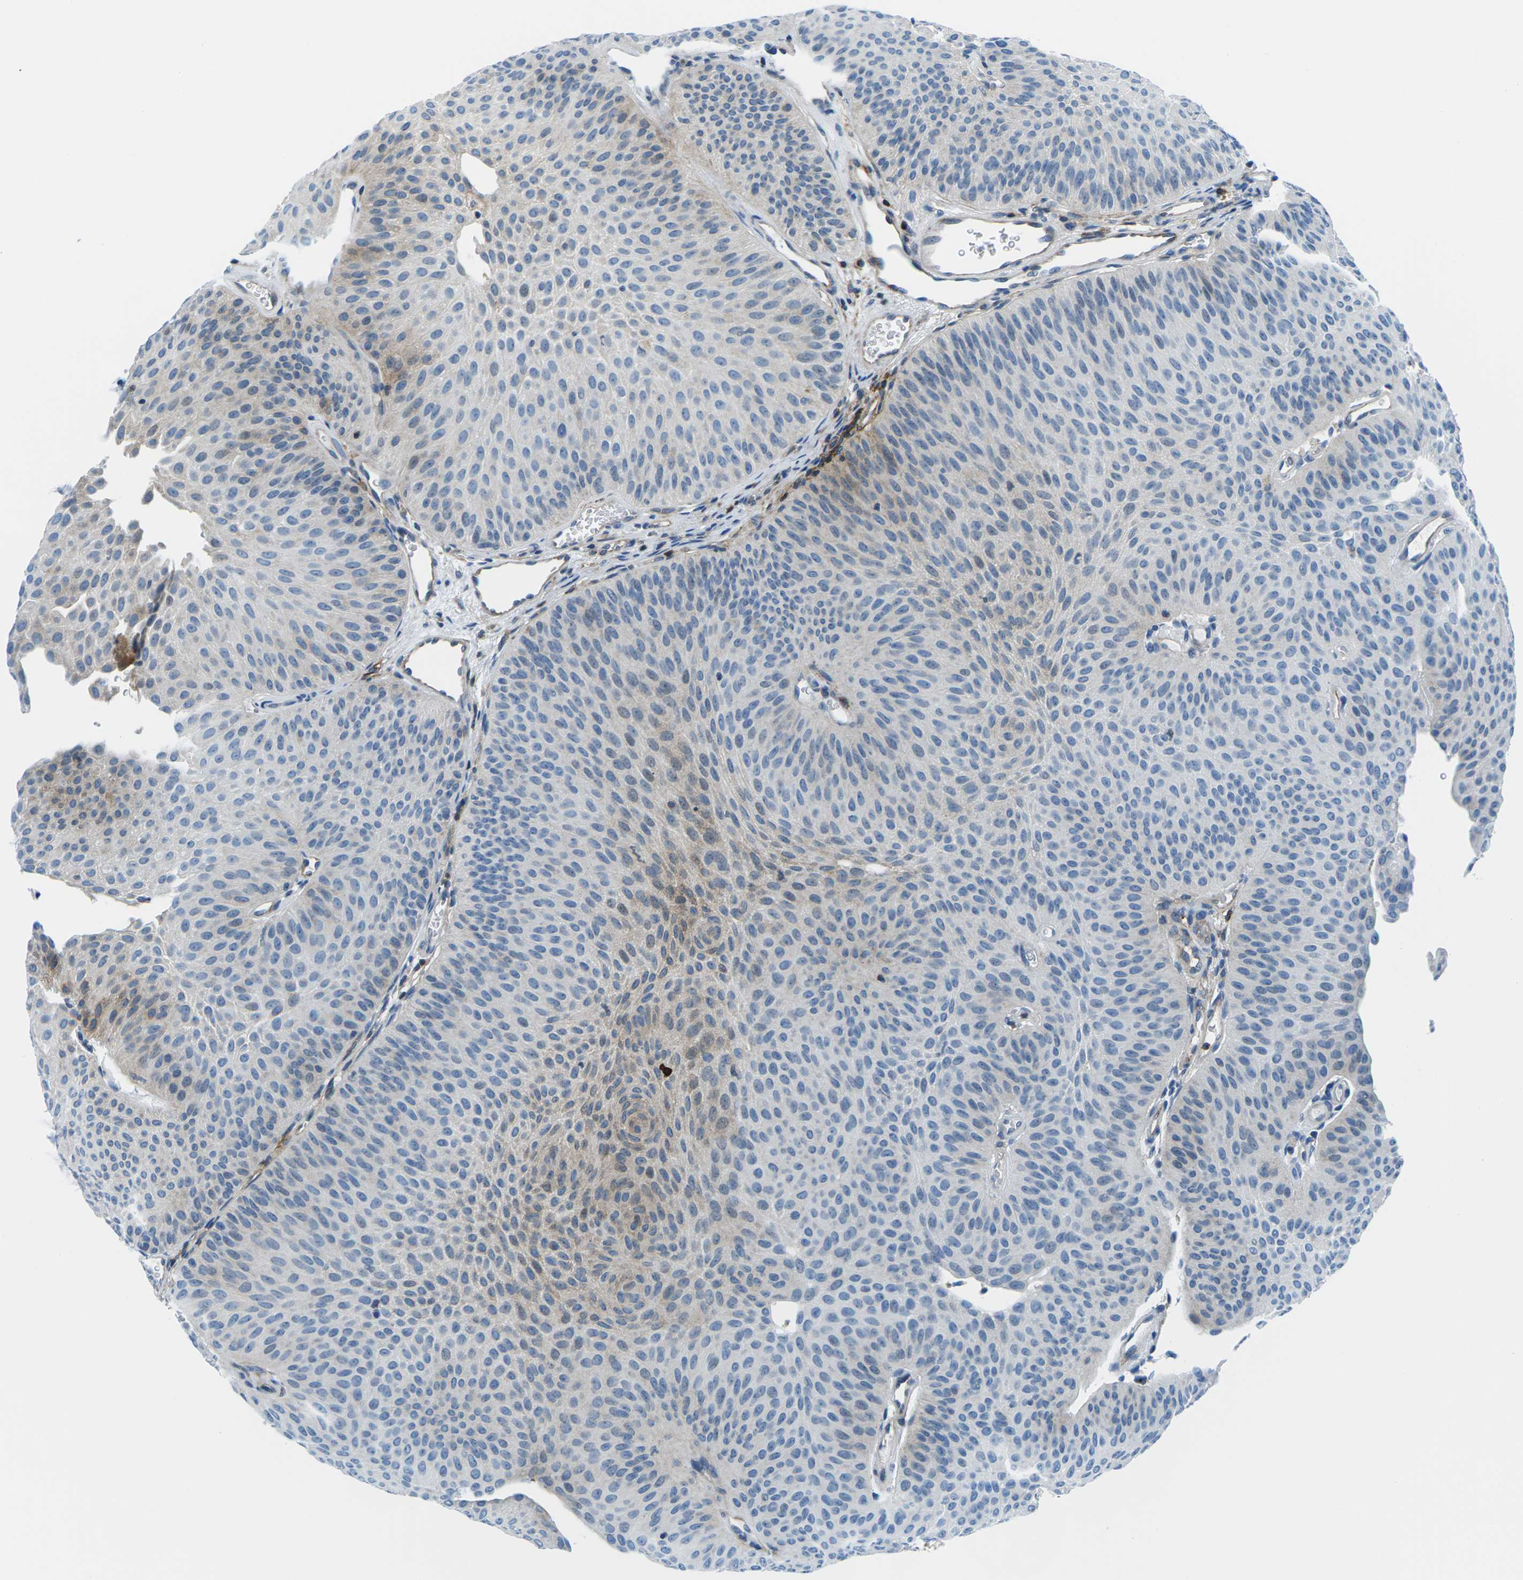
{"staining": {"intensity": "weak", "quantity": "<25%", "location": "cytoplasmic/membranous"}, "tissue": "urothelial cancer", "cell_type": "Tumor cells", "image_type": "cancer", "snomed": [{"axis": "morphology", "description": "Urothelial carcinoma, Low grade"}, {"axis": "topography", "description": "Urinary bladder"}], "caption": "Tumor cells show no significant expression in low-grade urothelial carcinoma.", "gene": "SOCS4", "patient": {"sex": "female", "age": 60}}